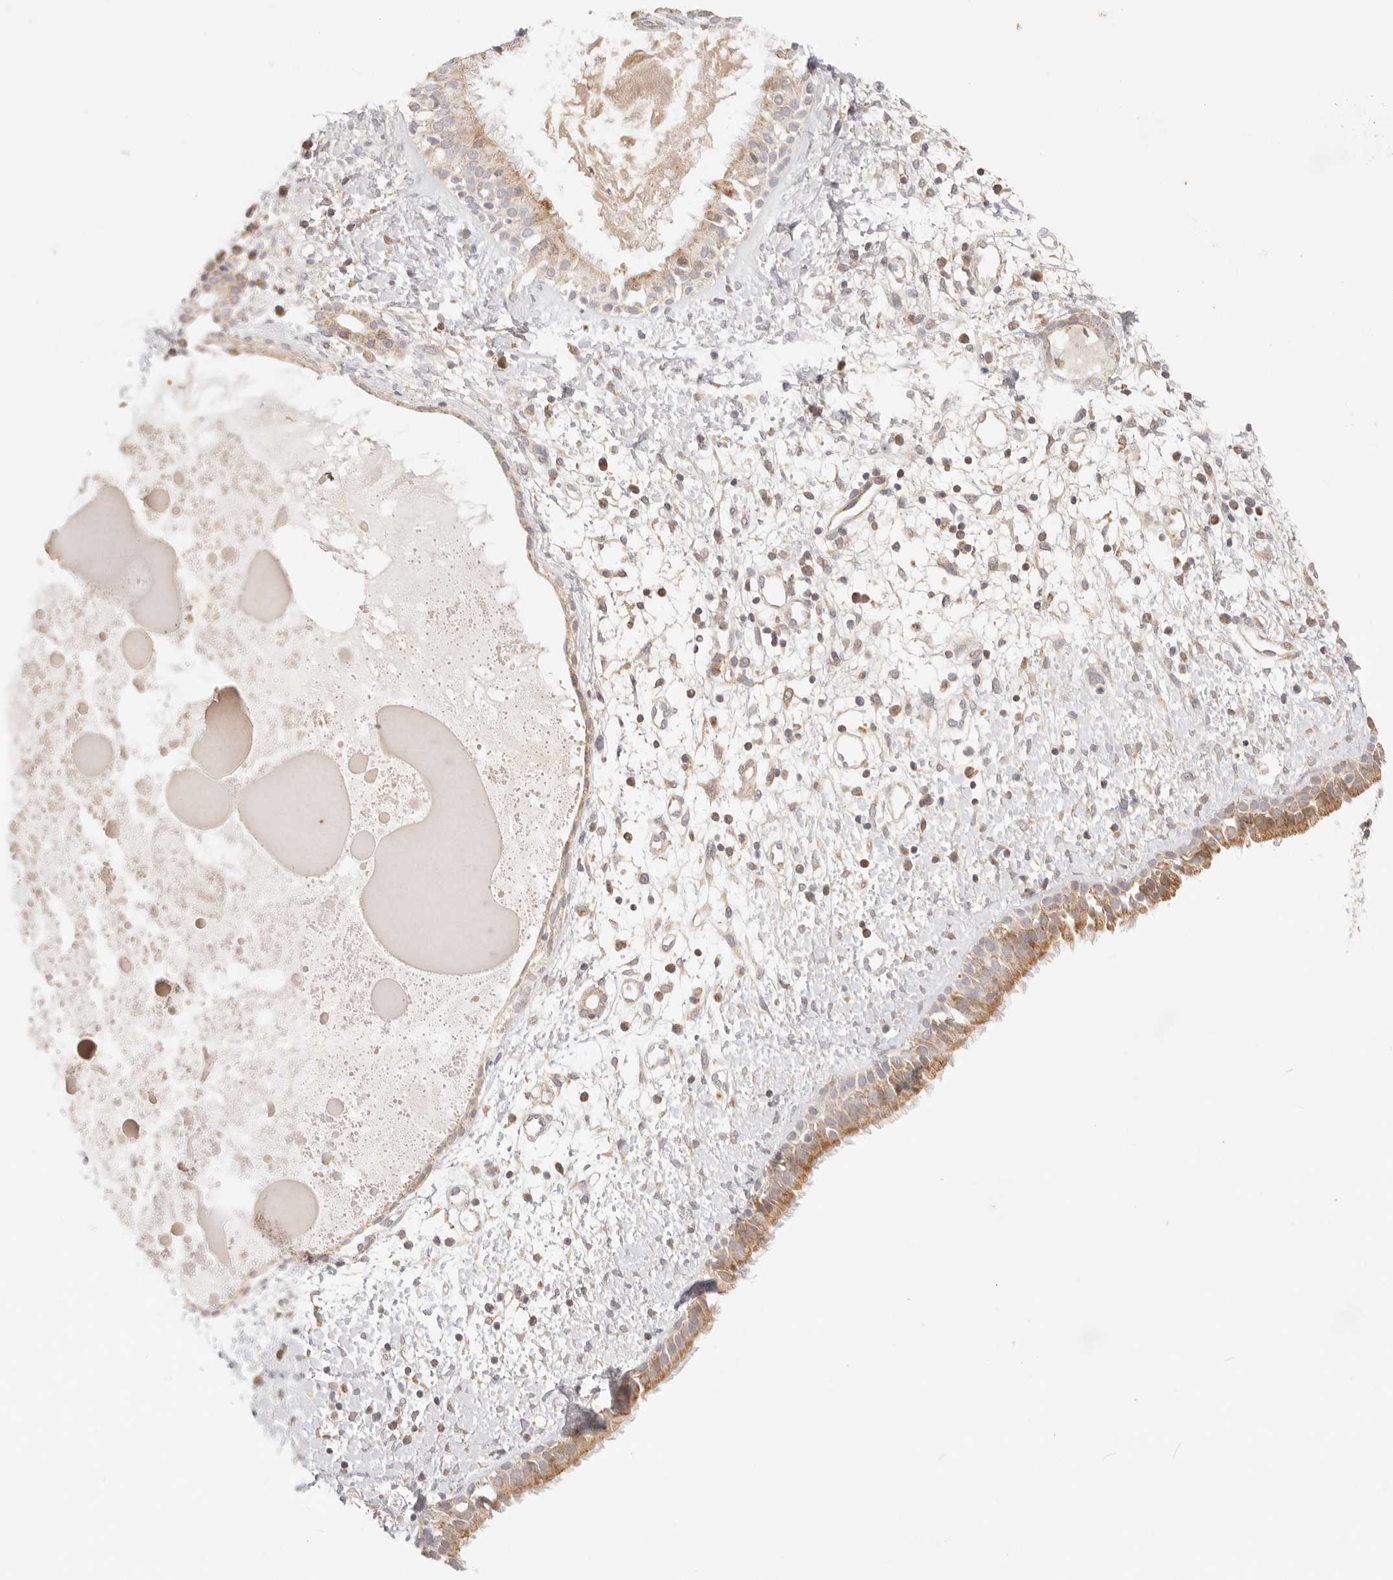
{"staining": {"intensity": "moderate", "quantity": ">75%", "location": "cytoplasmic/membranous"}, "tissue": "nasopharynx", "cell_type": "Respiratory epithelial cells", "image_type": "normal", "snomed": [{"axis": "morphology", "description": "Normal tissue, NOS"}, {"axis": "topography", "description": "Nasopharynx"}], "caption": "Respiratory epithelial cells exhibit medium levels of moderate cytoplasmic/membranous positivity in about >75% of cells in normal nasopharynx.", "gene": "COA6", "patient": {"sex": "male", "age": 22}}